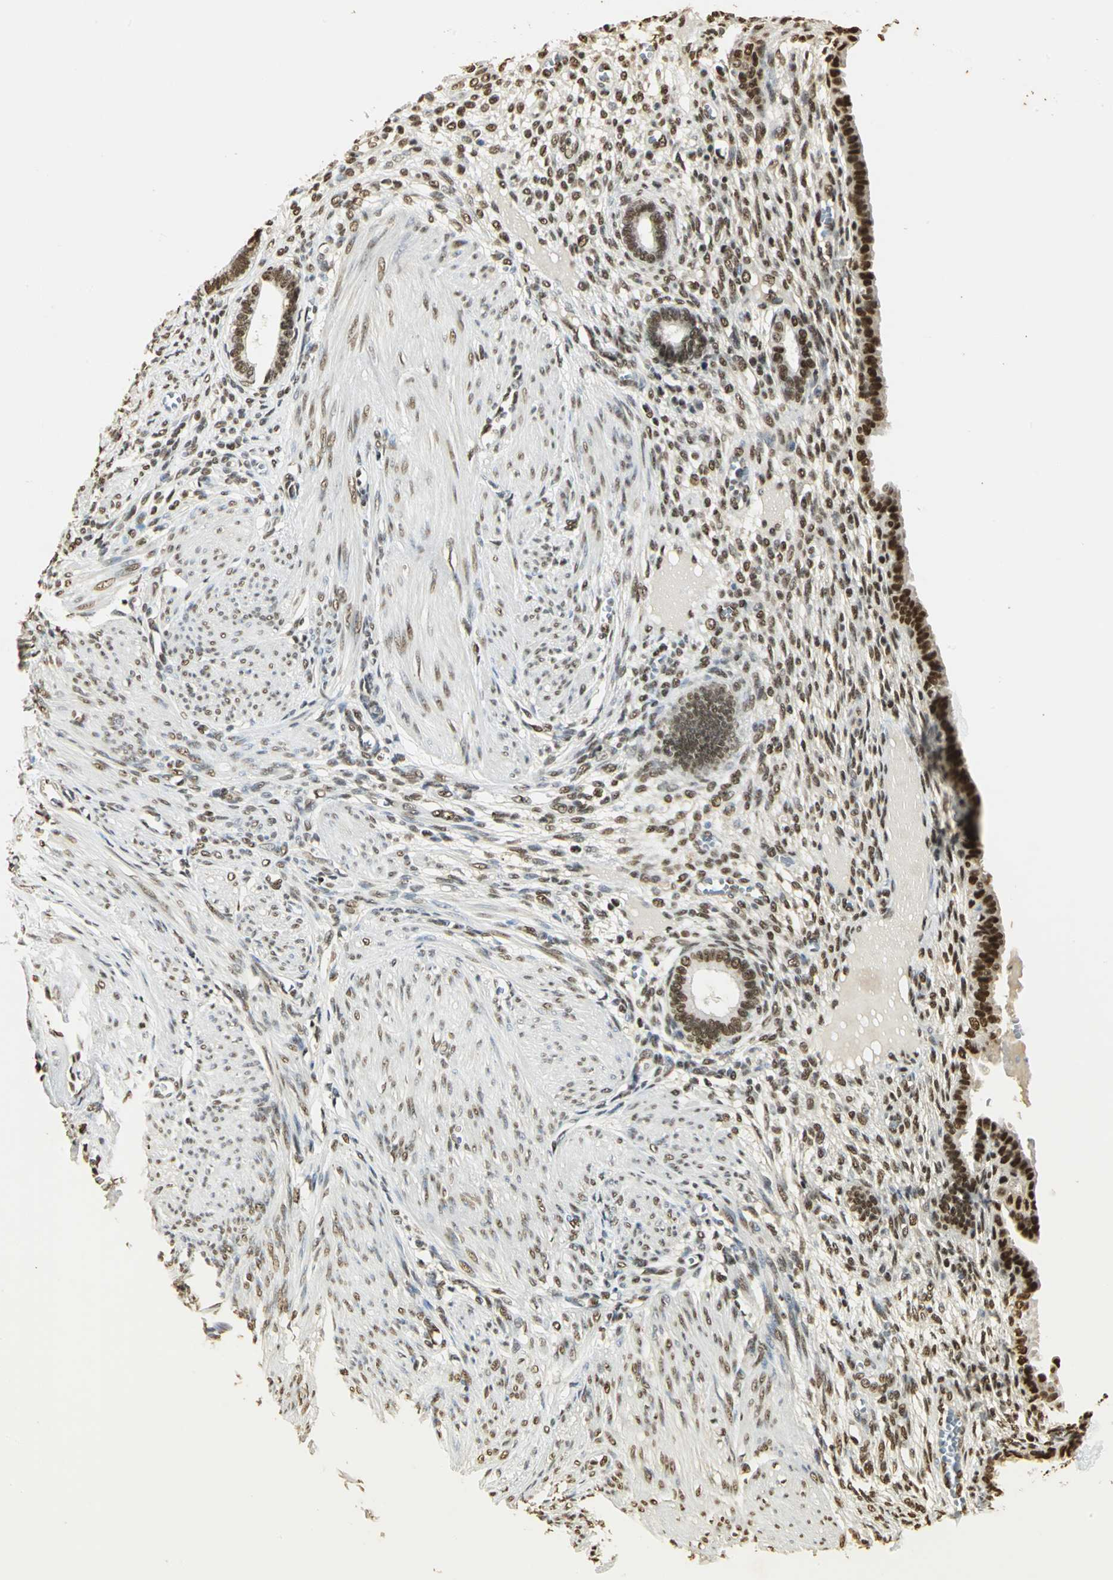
{"staining": {"intensity": "moderate", "quantity": ">75%", "location": "nuclear"}, "tissue": "endometrium", "cell_type": "Cells in endometrial stroma", "image_type": "normal", "snomed": [{"axis": "morphology", "description": "Normal tissue, NOS"}, {"axis": "topography", "description": "Endometrium"}], "caption": "Protein expression analysis of normal human endometrium reveals moderate nuclear positivity in about >75% of cells in endometrial stroma. The staining was performed using DAB (3,3'-diaminobenzidine), with brown indicating positive protein expression. Nuclei are stained blue with hematoxylin.", "gene": "SET", "patient": {"sex": "female", "age": 72}}